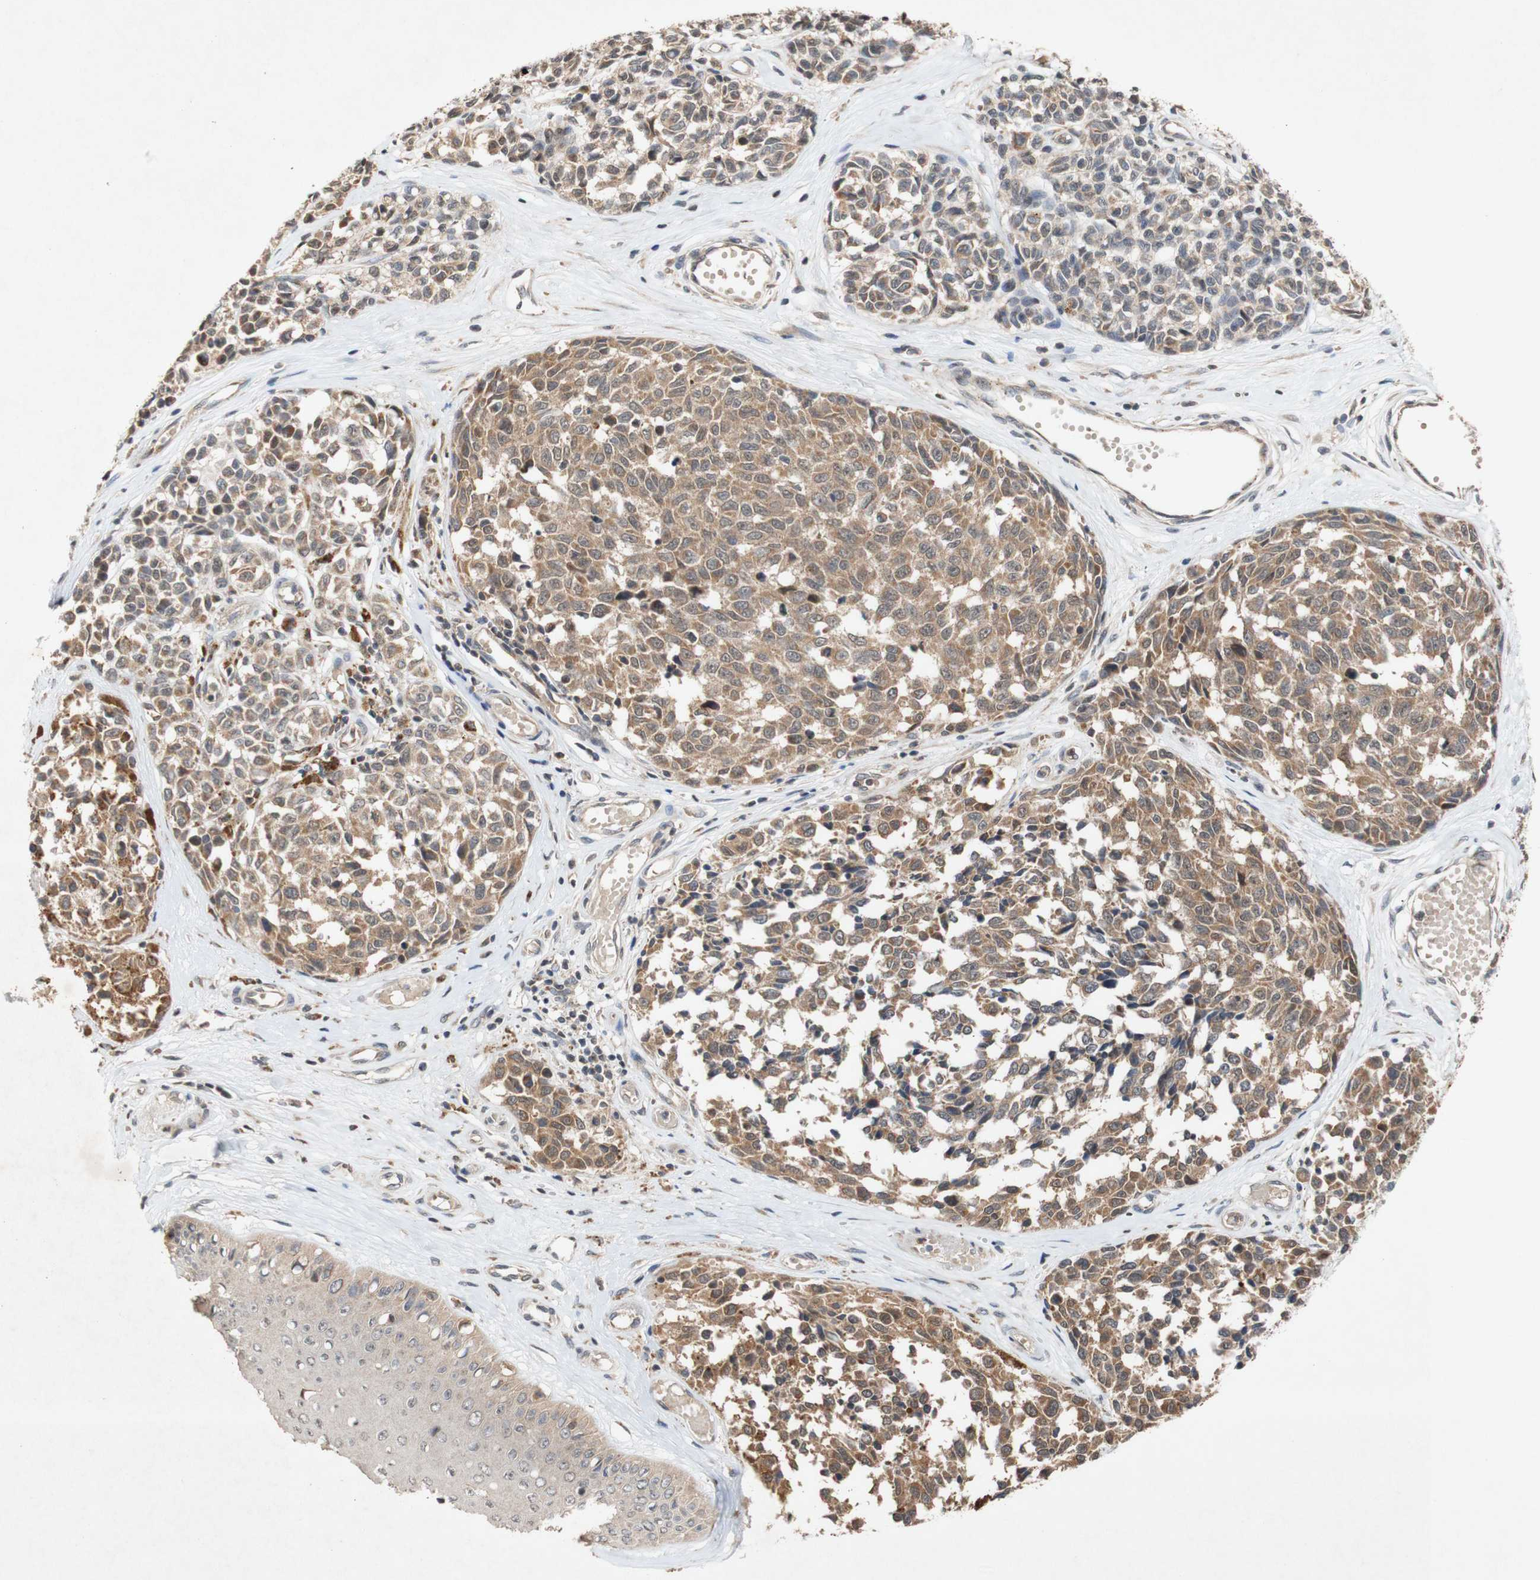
{"staining": {"intensity": "moderate", "quantity": ">75%", "location": "cytoplasmic/membranous"}, "tissue": "melanoma", "cell_type": "Tumor cells", "image_type": "cancer", "snomed": [{"axis": "morphology", "description": "Malignant melanoma, NOS"}, {"axis": "topography", "description": "Skin"}], "caption": "Immunohistochemistry (IHC) (DAB) staining of human melanoma reveals moderate cytoplasmic/membranous protein positivity in about >75% of tumor cells.", "gene": "PIN1", "patient": {"sex": "female", "age": 64}}